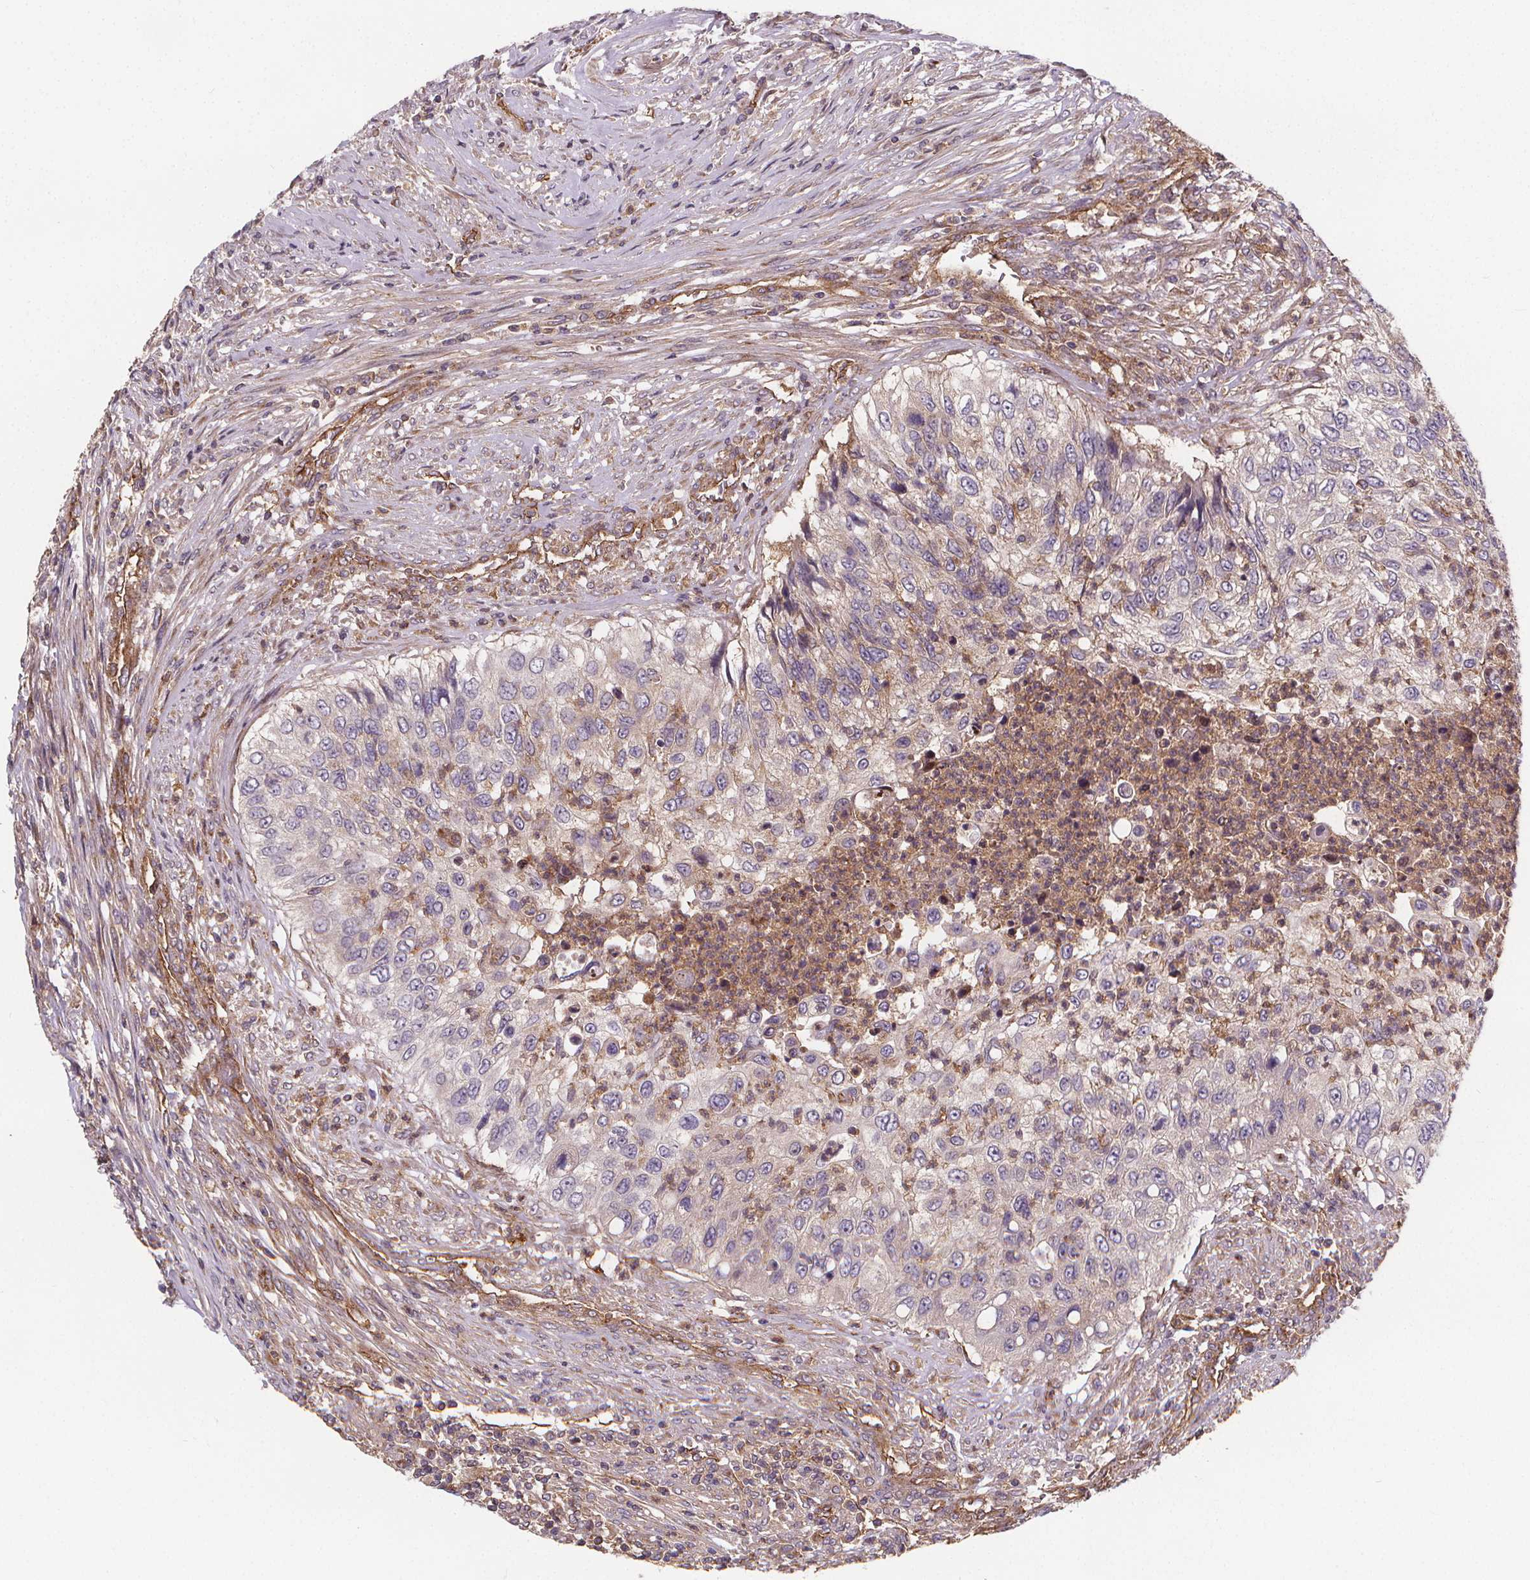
{"staining": {"intensity": "weak", "quantity": "25%-75%", "location": "cytoplasmic/membranous"}, "tissue": "urothelial cancer", "cell_type": "Tumor cells", "image_type": "cancer", "snomed": [{"axis": "morphology", "description": "Urothelial carcinoma, High grade"}, {"axis": "topography", "description": "Urinary bladder"}], "caption": "Immunohistochemical staining of high-grade urothelial carcinoma reveals low levels of weak cytoplasmic/membranous protein positivity in about 25%-75% of tumor cells. Using DAB (3,3'-diaminobenzidine) (brown) and hematoxylin (blue) stains, captured at high magnification using brightfield microscopy.", "gene": "CLINT1", "patient": {"sex": "female", "age": 60}}